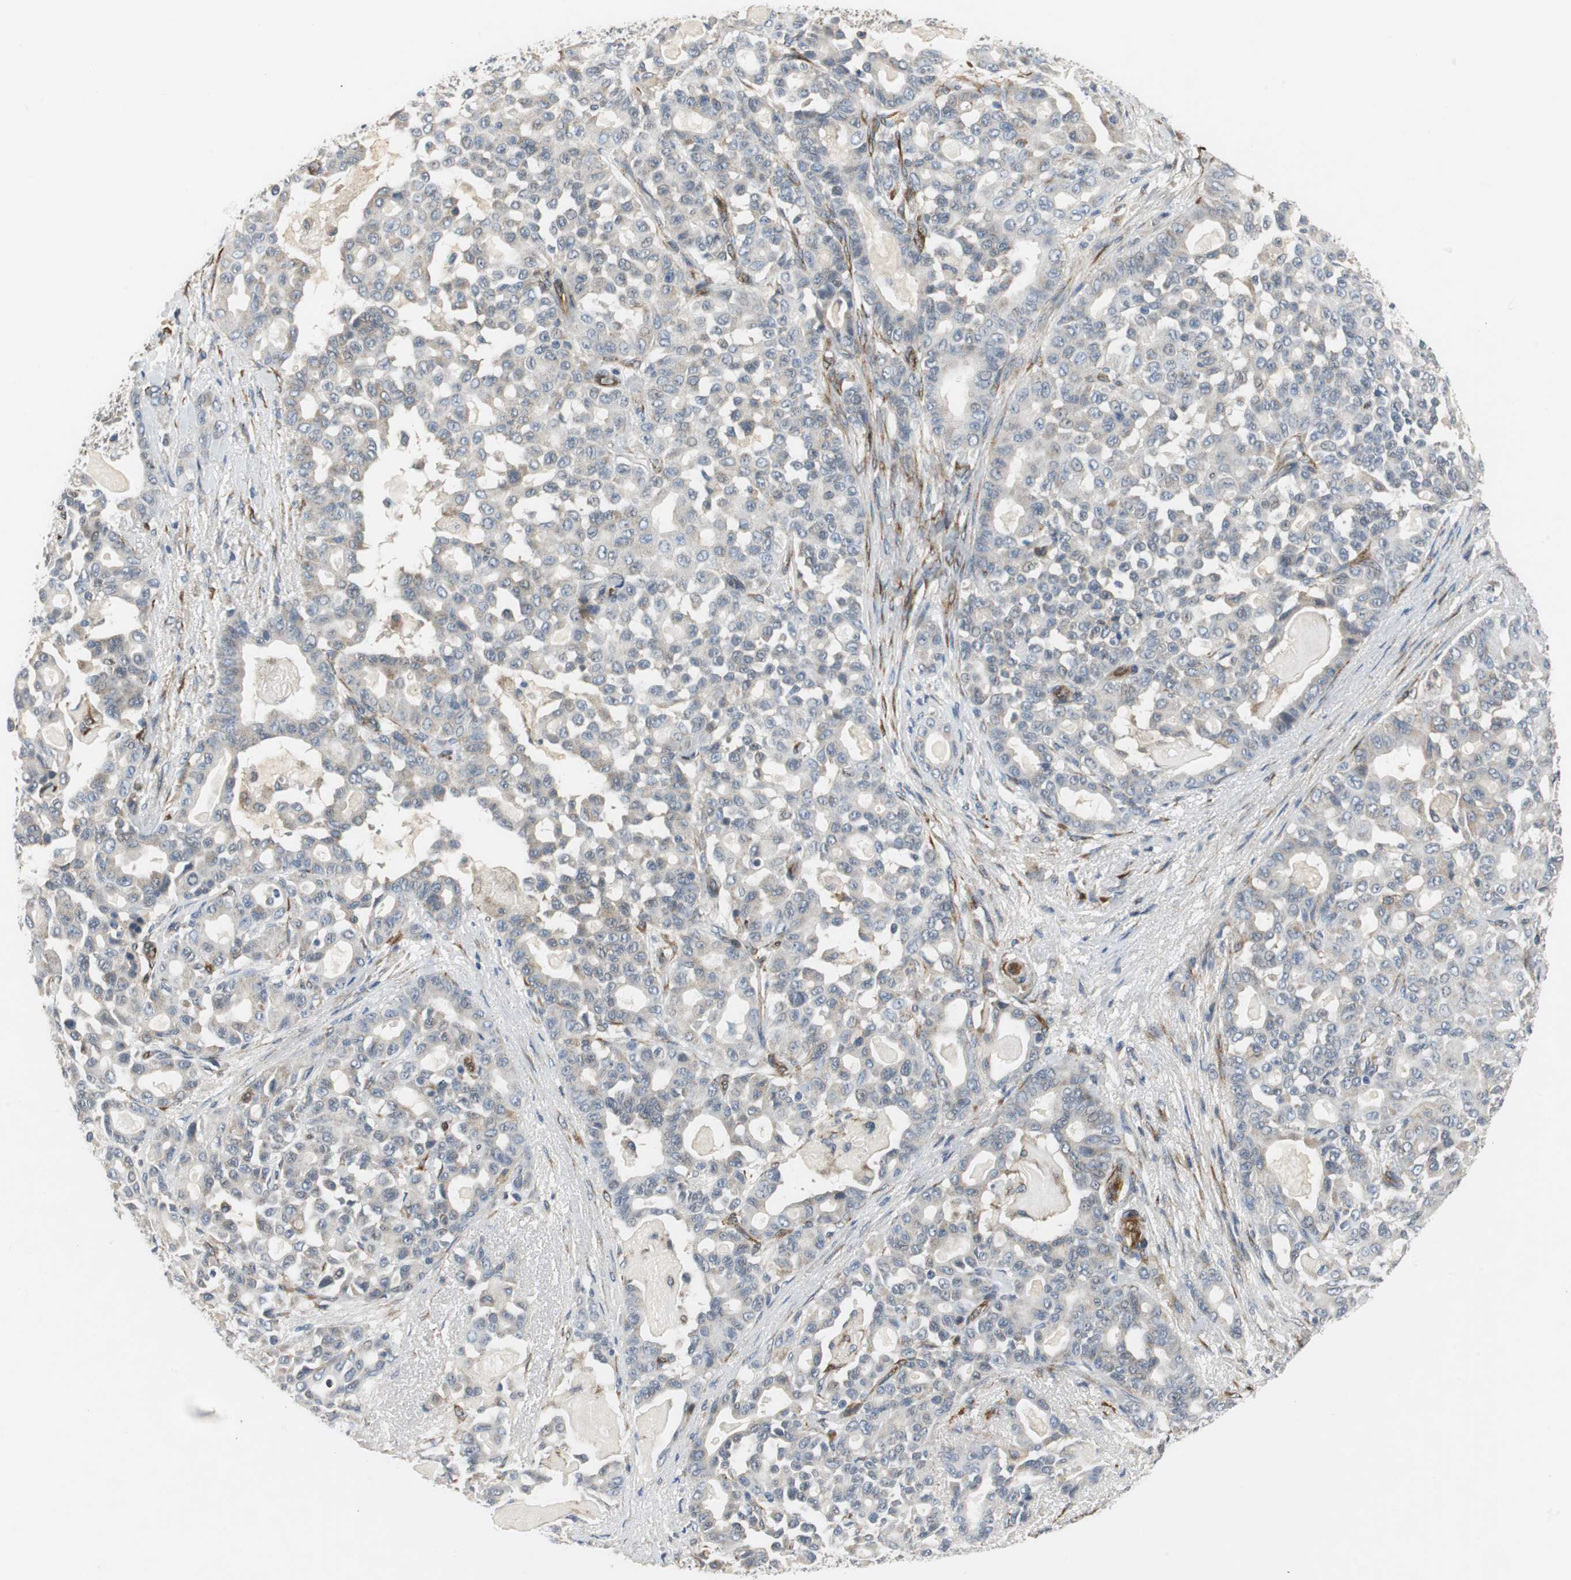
{"staining": {"intensity": "weak", "quantity": "<25%", "location": "cytoplasmic/membranous"}, "tissue": "pancreatic cancer", "cell_type": "Tumor cells", "image_type": "cancer", "snomed": [{"axis": "morphology", "description": "Adenocarcinoma, NOS"}, {"axis": "topography", "description": "Pancreas"}], "caption": "IHC of pancreatic adenocarcinoma reveals no positivity in tumor cells.", "gene": "ISCU", "patient": {"sex": "male", "age": 63}}